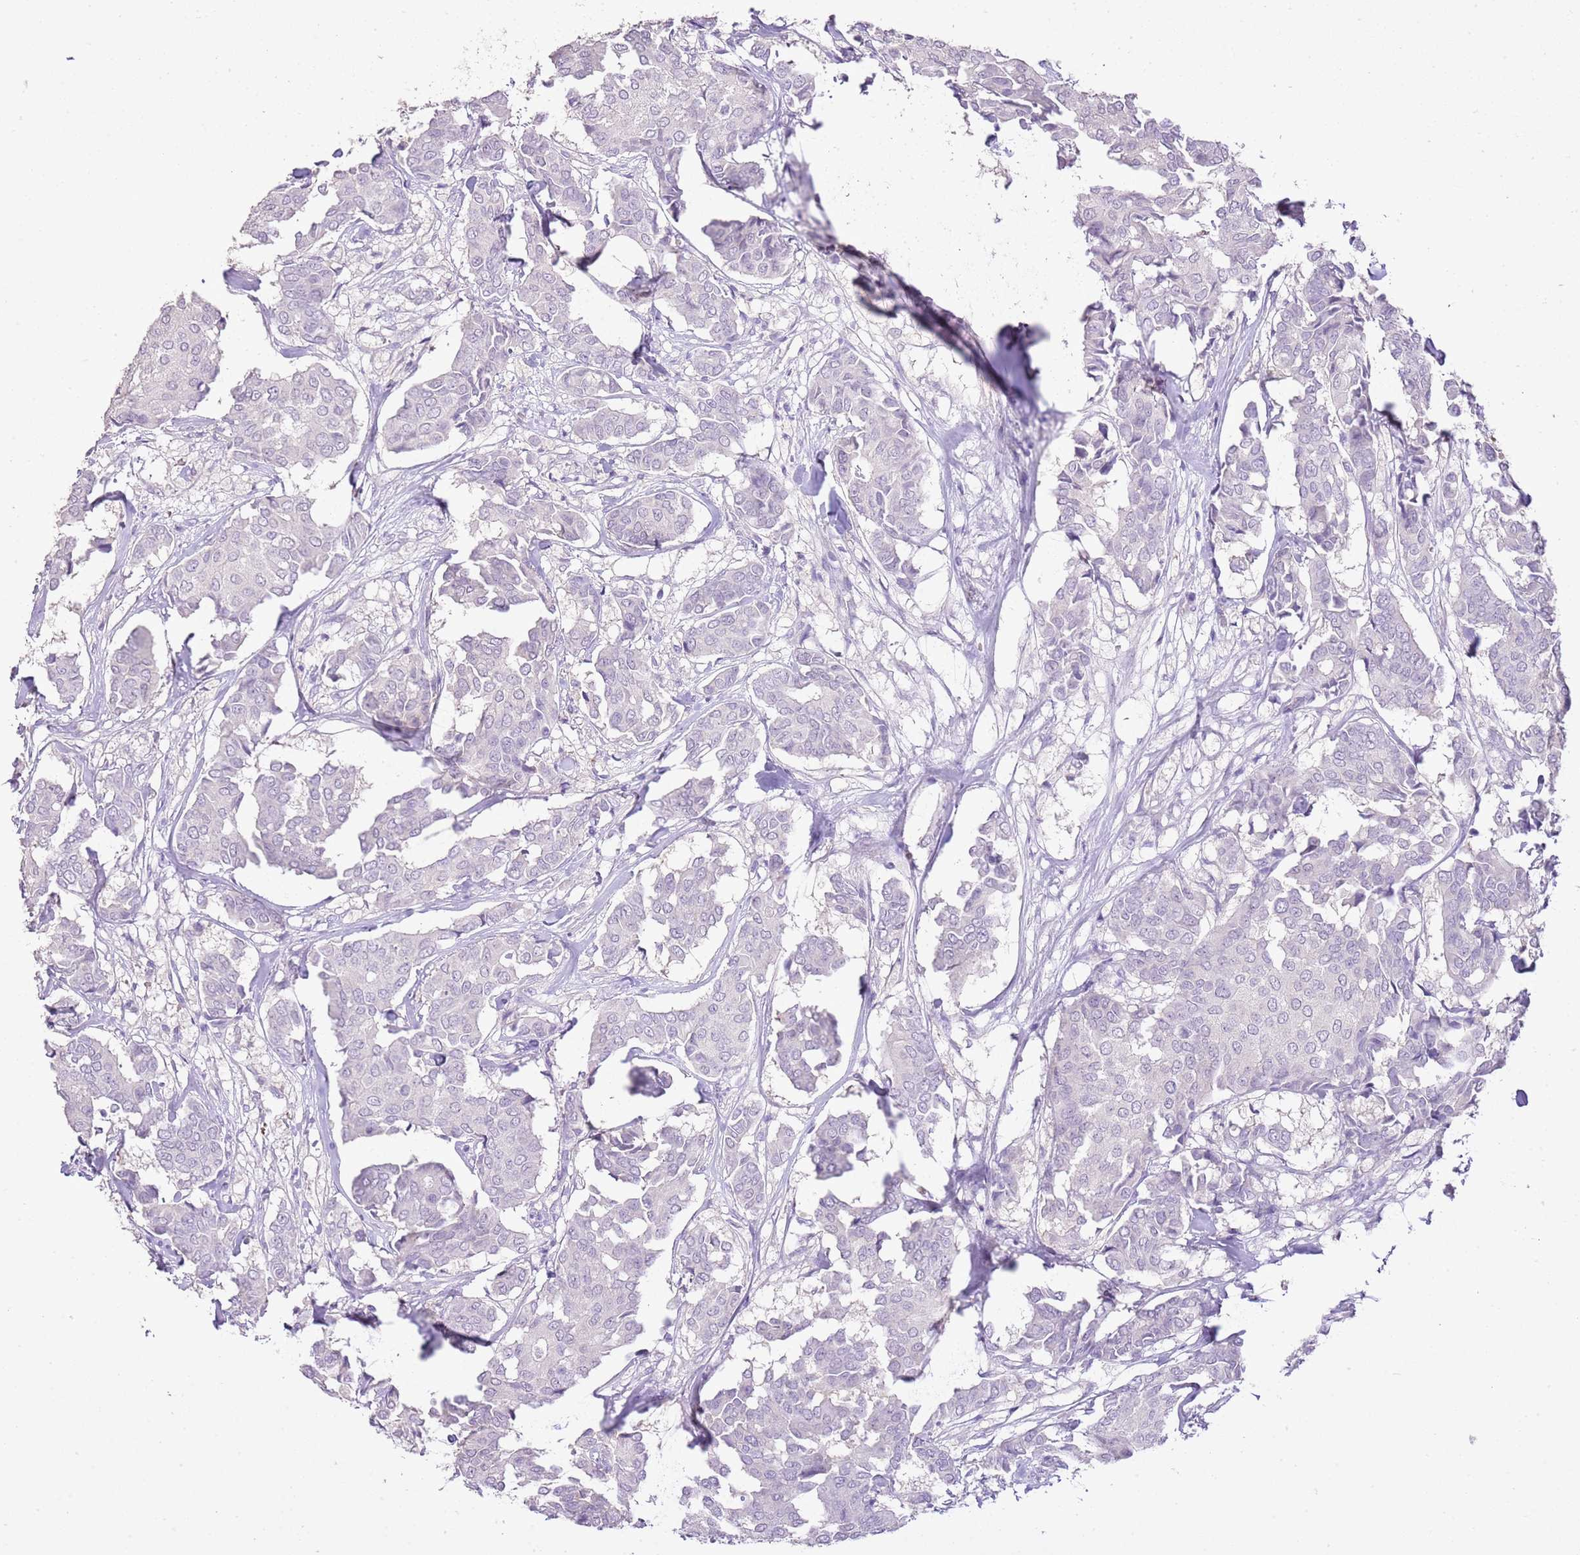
{"staining": {"intensity": "negative", "quantity": "none", "location": "none"}, "tissue": "breast cancer", "cell_type": "Tumor cells", "image_type": "cancer", "snomed": [{"axis": "morphology", "description": "Duct carcinoma"}, {"axis": "topography", "description": "Breast"}], "caption": "Tumor cells are negative for protein expression in human breast cancer (invasive ductal carcinoma).", "gene": "XPO7", "patient": {"sex": "female", "age": 75}}